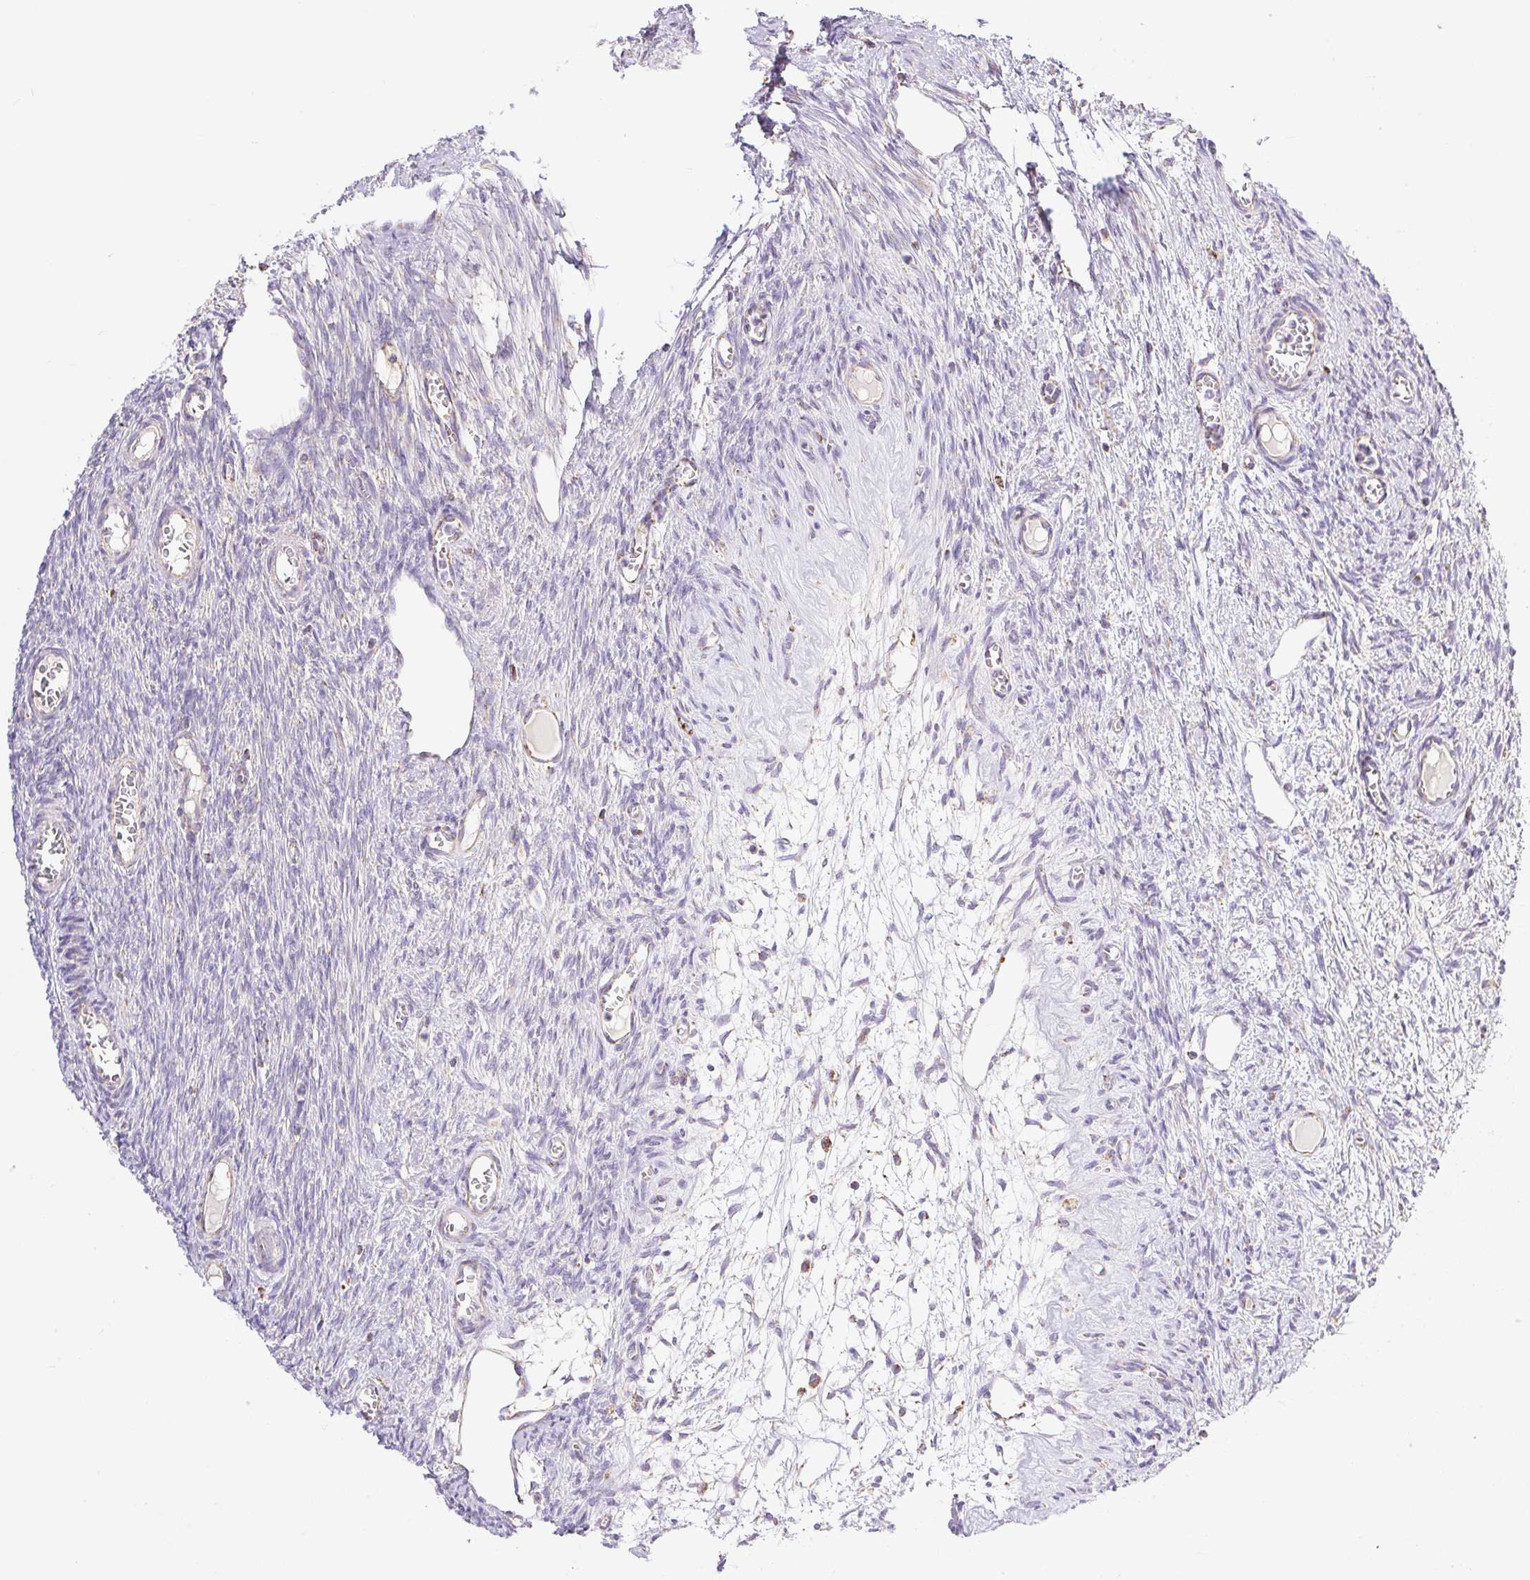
{"staining": {"intensity": "negative", "quantity": "none", "location": "none"}, "tissue": "ovary", "cell_type": "Ovarian stroma cells", "image_type": "normal", "snomed": [{"axis": "morphology", "description": "Normal tissue, NOS"}, {"axis": "topography", "description": "Ovary"}], "caption": "This is an immunohistochemistry (IHC) histopathology image of unremarkable ovary. There is no expression in ovarian stroma cells.", "gene": "DAAM2", "patient": {"sex": "female", "age": 44}}